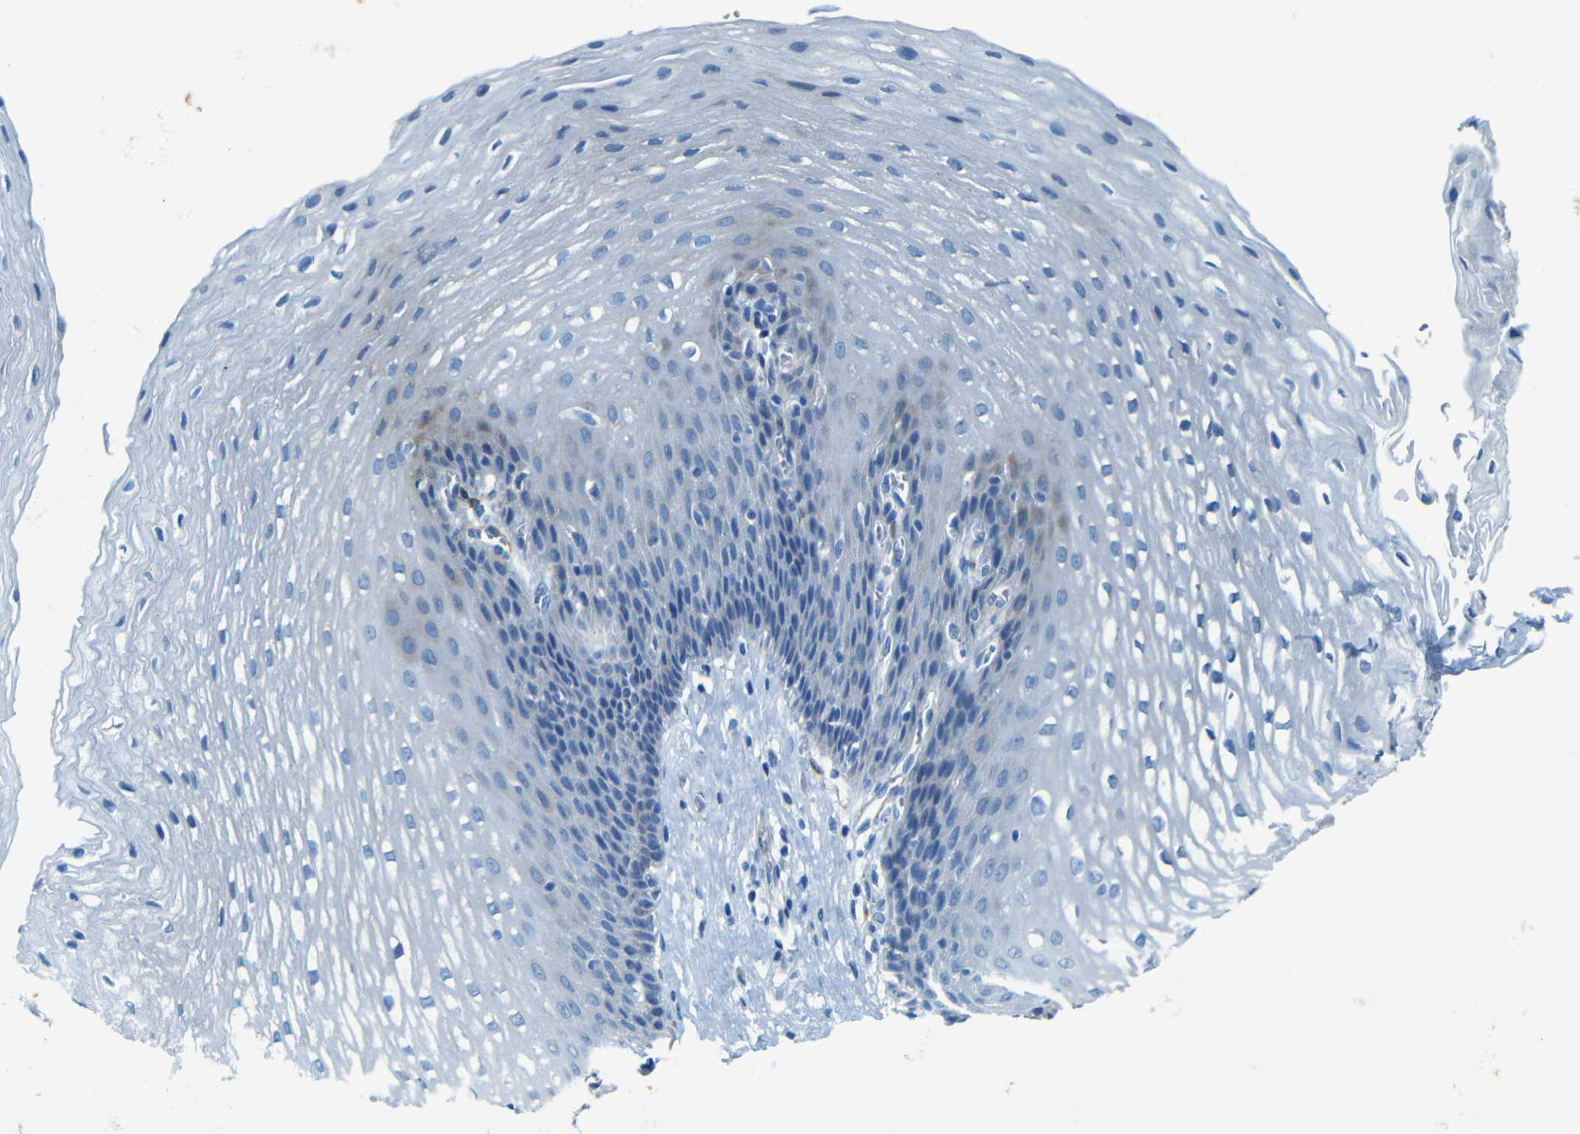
{"staining": {"intensity": "negative", "quantity": "none", "location": "none"}, "tissue": "esophagus", "cell_type": "Squamous epithelial cells", "image_type": "normal", "snomed": [{"axis": "morphology", "description": "Normal tissue, NOS"}, {"axis": "topography", "description": "Esophagus"}], "caption": "Immunohistochemistry (IHC) image of unremarkable esophagus: human esophagus stained with DAB (3,3'-diaminobenzidine) demonstrates no significant protein positivity in squamous epithelial cells.", "gene": "MAP2", "patient": {"sex": "male", "age": 48}}